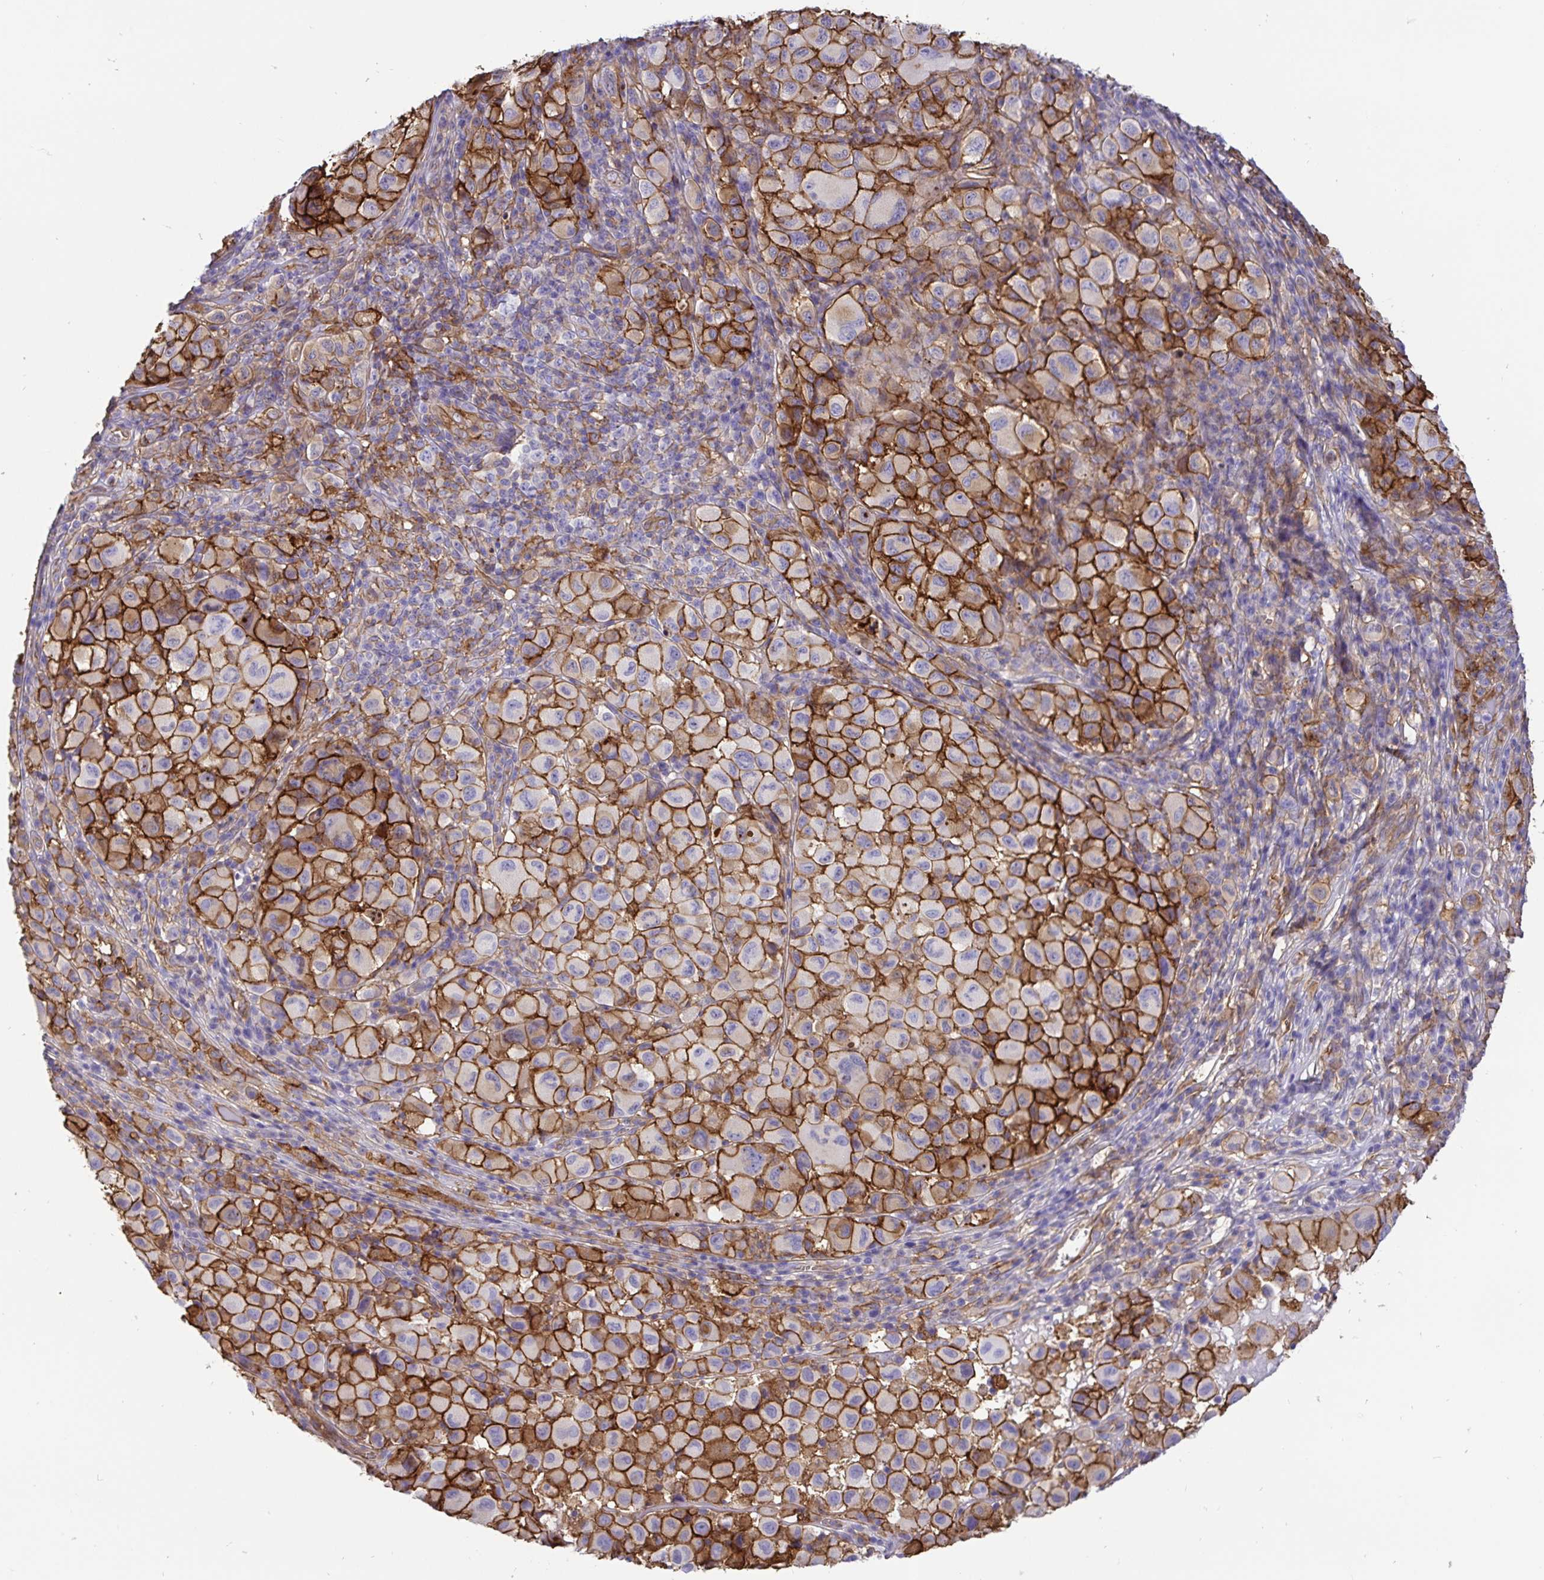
{"staining": {"intensity": "strong", "quantity": "25%-75%", "location": "cytoplasmic/membranous"}, "tissue": "melanoma", "cell_type": "Tumor cells", "image_type": "cancer", "snomed": [{"axis": "morphology", "description": "Malignant melanoma, NOS"}, {"axis": "topography", "description": "Skin"}], "caption": "A brown stain shows strong cytoplasmic/membranous staining of a protein in human melanoma tumor cells. (Brightfield microscopy of DAB IHC at high magnification).", "gene": "ANXA2", "patient": {"sex": "male", "age": 93}}